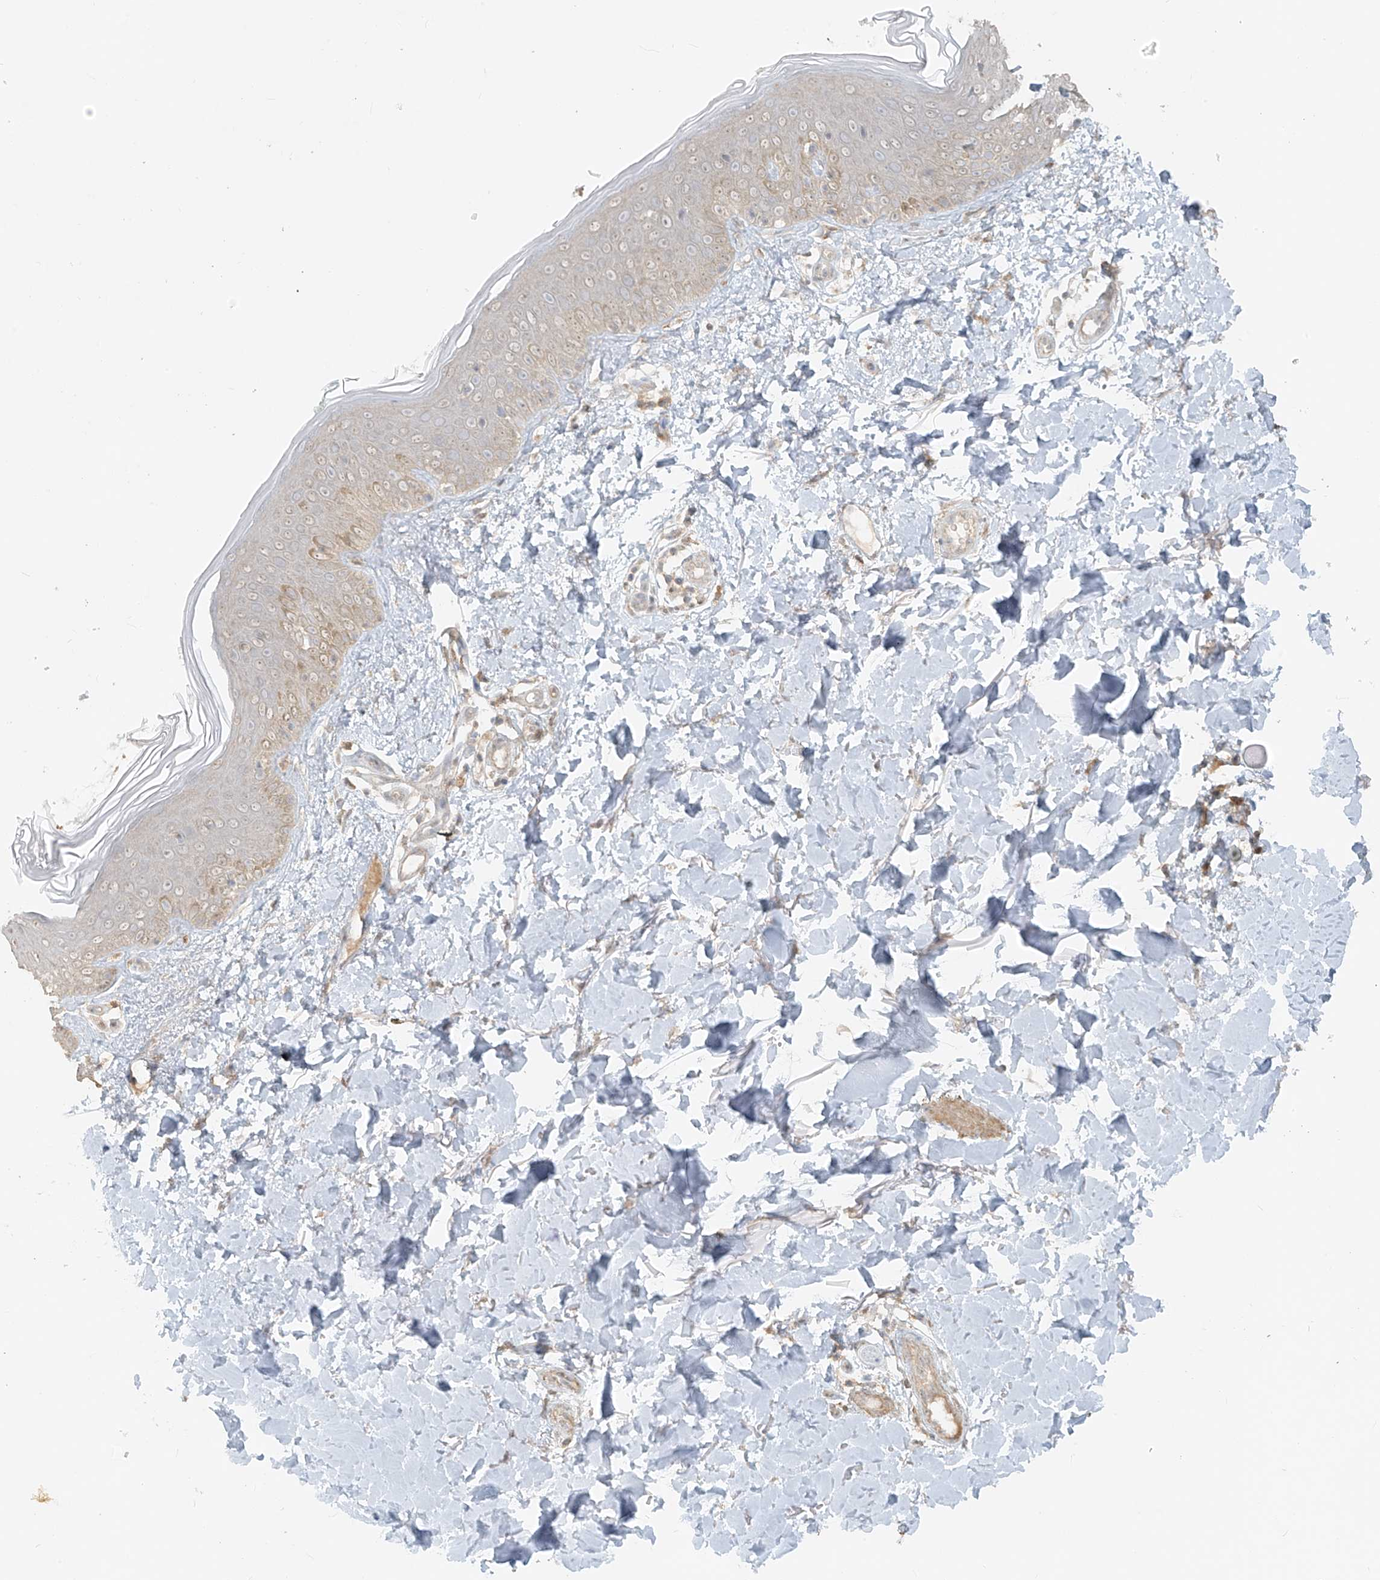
{"staining": {"intensity": "weak", "quantity": ">75%", "location": "cytoplasmic/membranous"}, "tissue": "skin", "cell_type": "Fibroblasts", "image_type": "normal", "snomed": [{"axis": "morphology", "description": "Normal tissue, NOS"}, {"axis": "topography", "description": "Skin"}], "caption": "Skin was stained to show a protein in brown. There is low levels of weak cytoplasmic/membranous staining in approximately >75% of fibroblasts. The protein is stained brown, and the nuclei are stained in blue (DAB (3,3'-diaminobenzidine) IHC with brightfield microscopy, high magnification).", "gene": "ABCD1", "patient": {"sex": "male", "age": 37}}